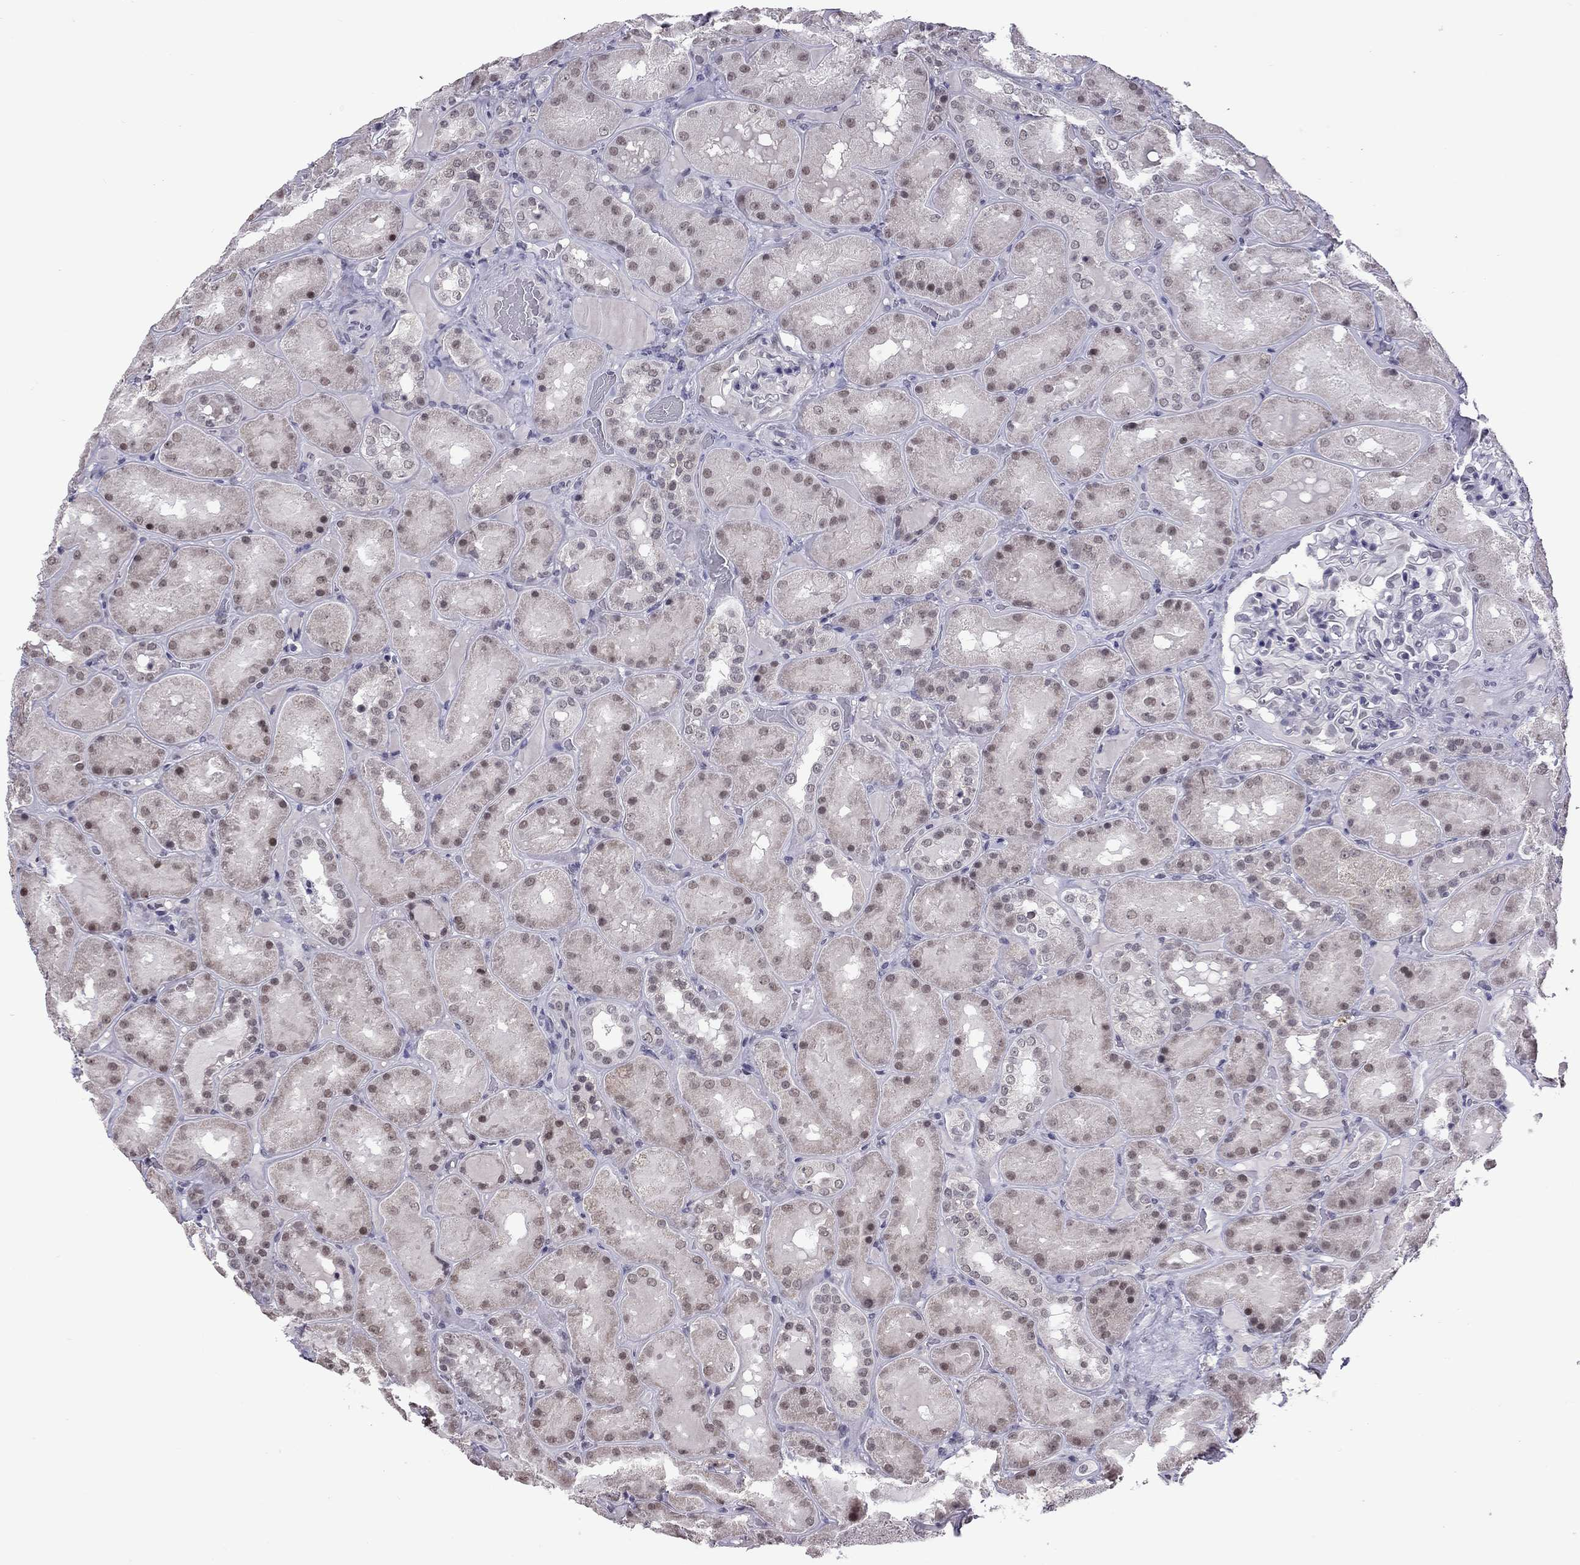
{"staining": {"intensity": "negative", "quantity": "none", "location": "none"}, "tissue": "kidney", "cell_type": "Cells in glomeruli", "image_type": "normal", "snomed": [{"axis": "morphology", "description": "Normal tissue, NOS"}, {"axis": "topography", "description": "Kidney"}], "caption": "IHC histopathology image of unremarkable human kidney stained for a protein (brown), which shows no staining in cells in glomeruli.", "gene": "PPP1R3A", "patient": {"sex": "male", "age": 73}}